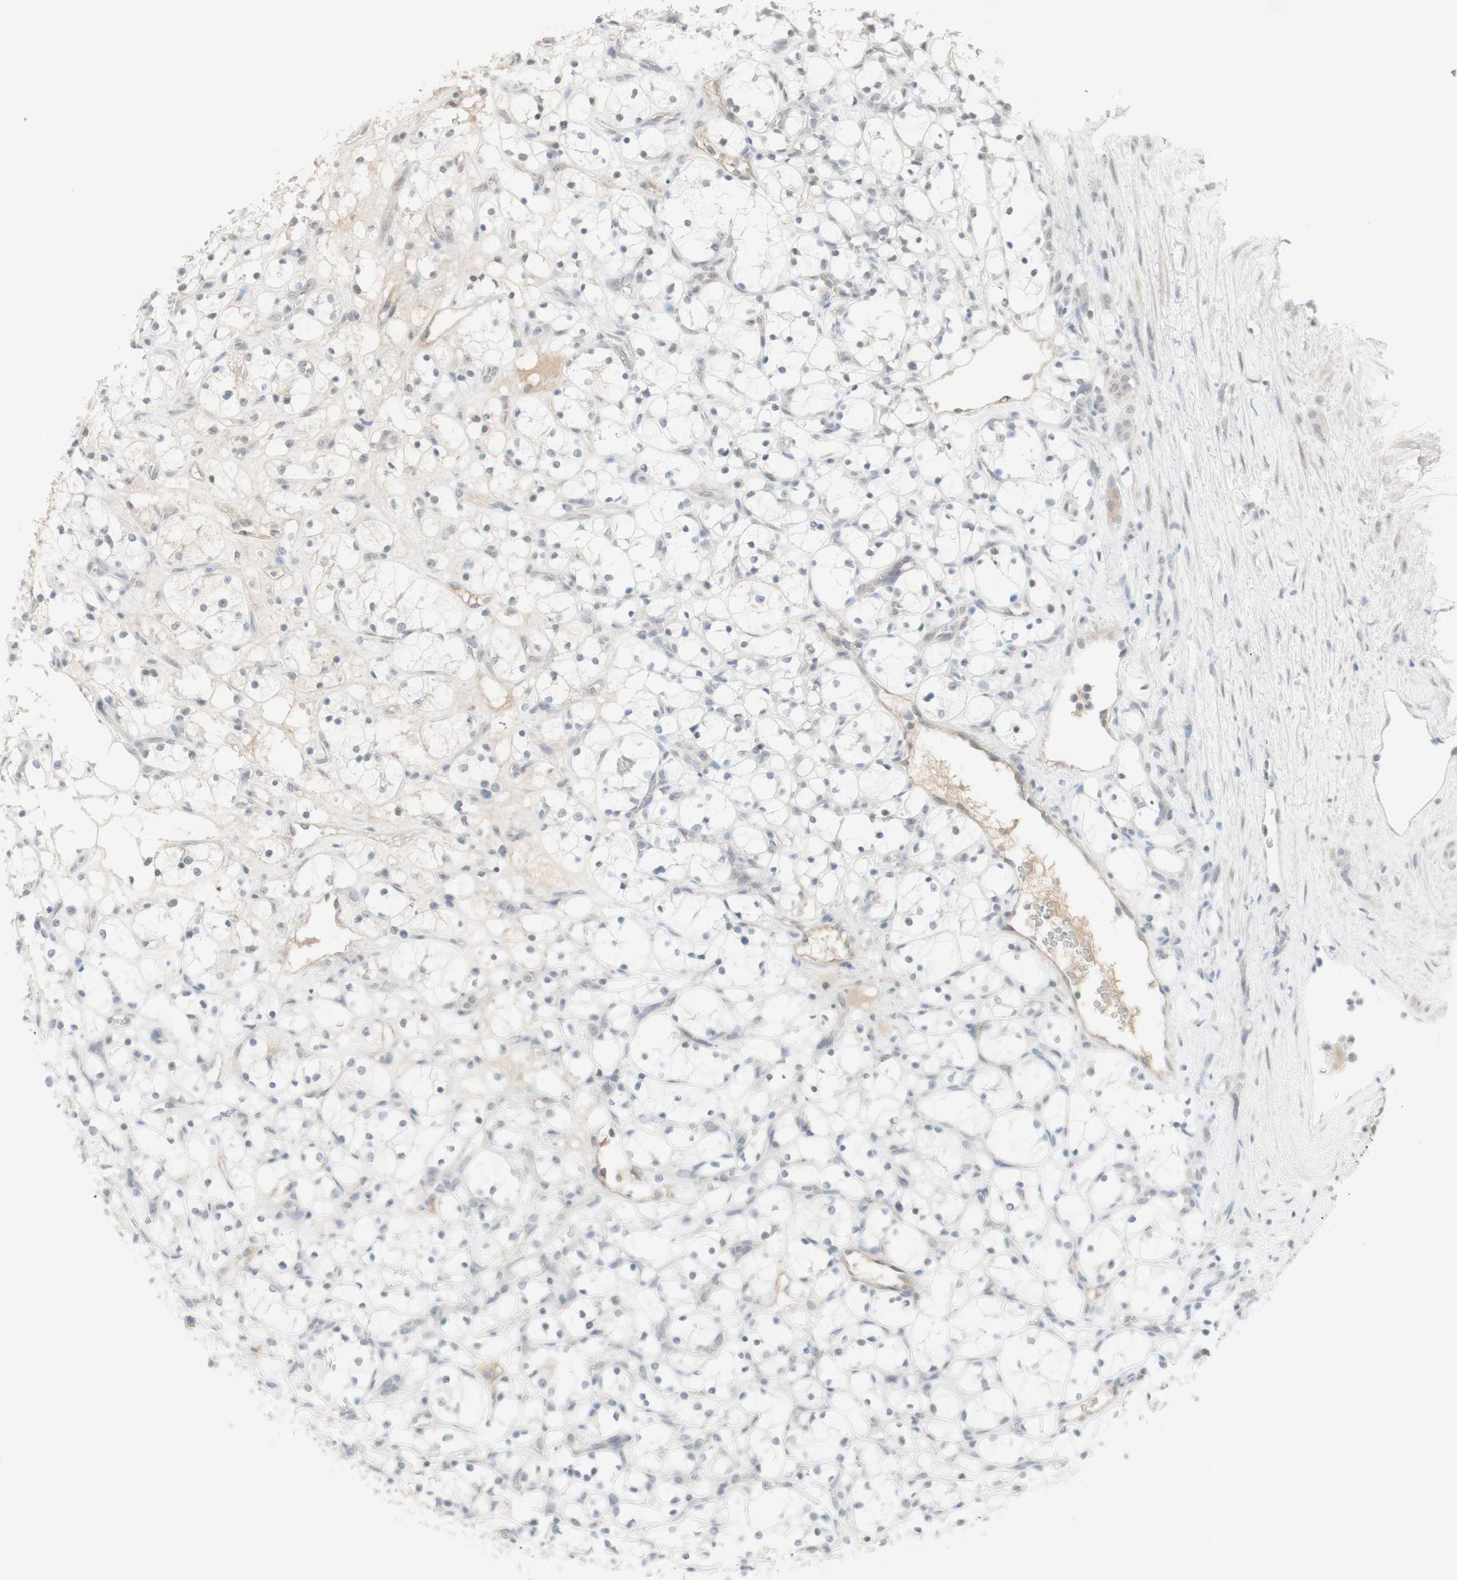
{"staining": {"intensity": "negative", "quantity": "none", "location": "none"}, "tissue": "renal cancer", "cell_type": "Tumor cells", "image_type": "cancer", "snomed": [{"axis": "morphology", "description": "Adenocarcinoma, NOS"}, {"axis": "topography", "description": "Kidney"}], "caption": "Adenocarcinoma (renal) was stained to show a protein in brown. There is no significant positivity in tumor cells. (Stains: DAB (3,3'-diaminobenzidine) immunohistochemistry (IHC) with hematoxylin counter stain, Microscopy: brightfield microscopy at high magnification).", "gene": "PLCD4", "patient": {"sex": "female", "age": 69}}